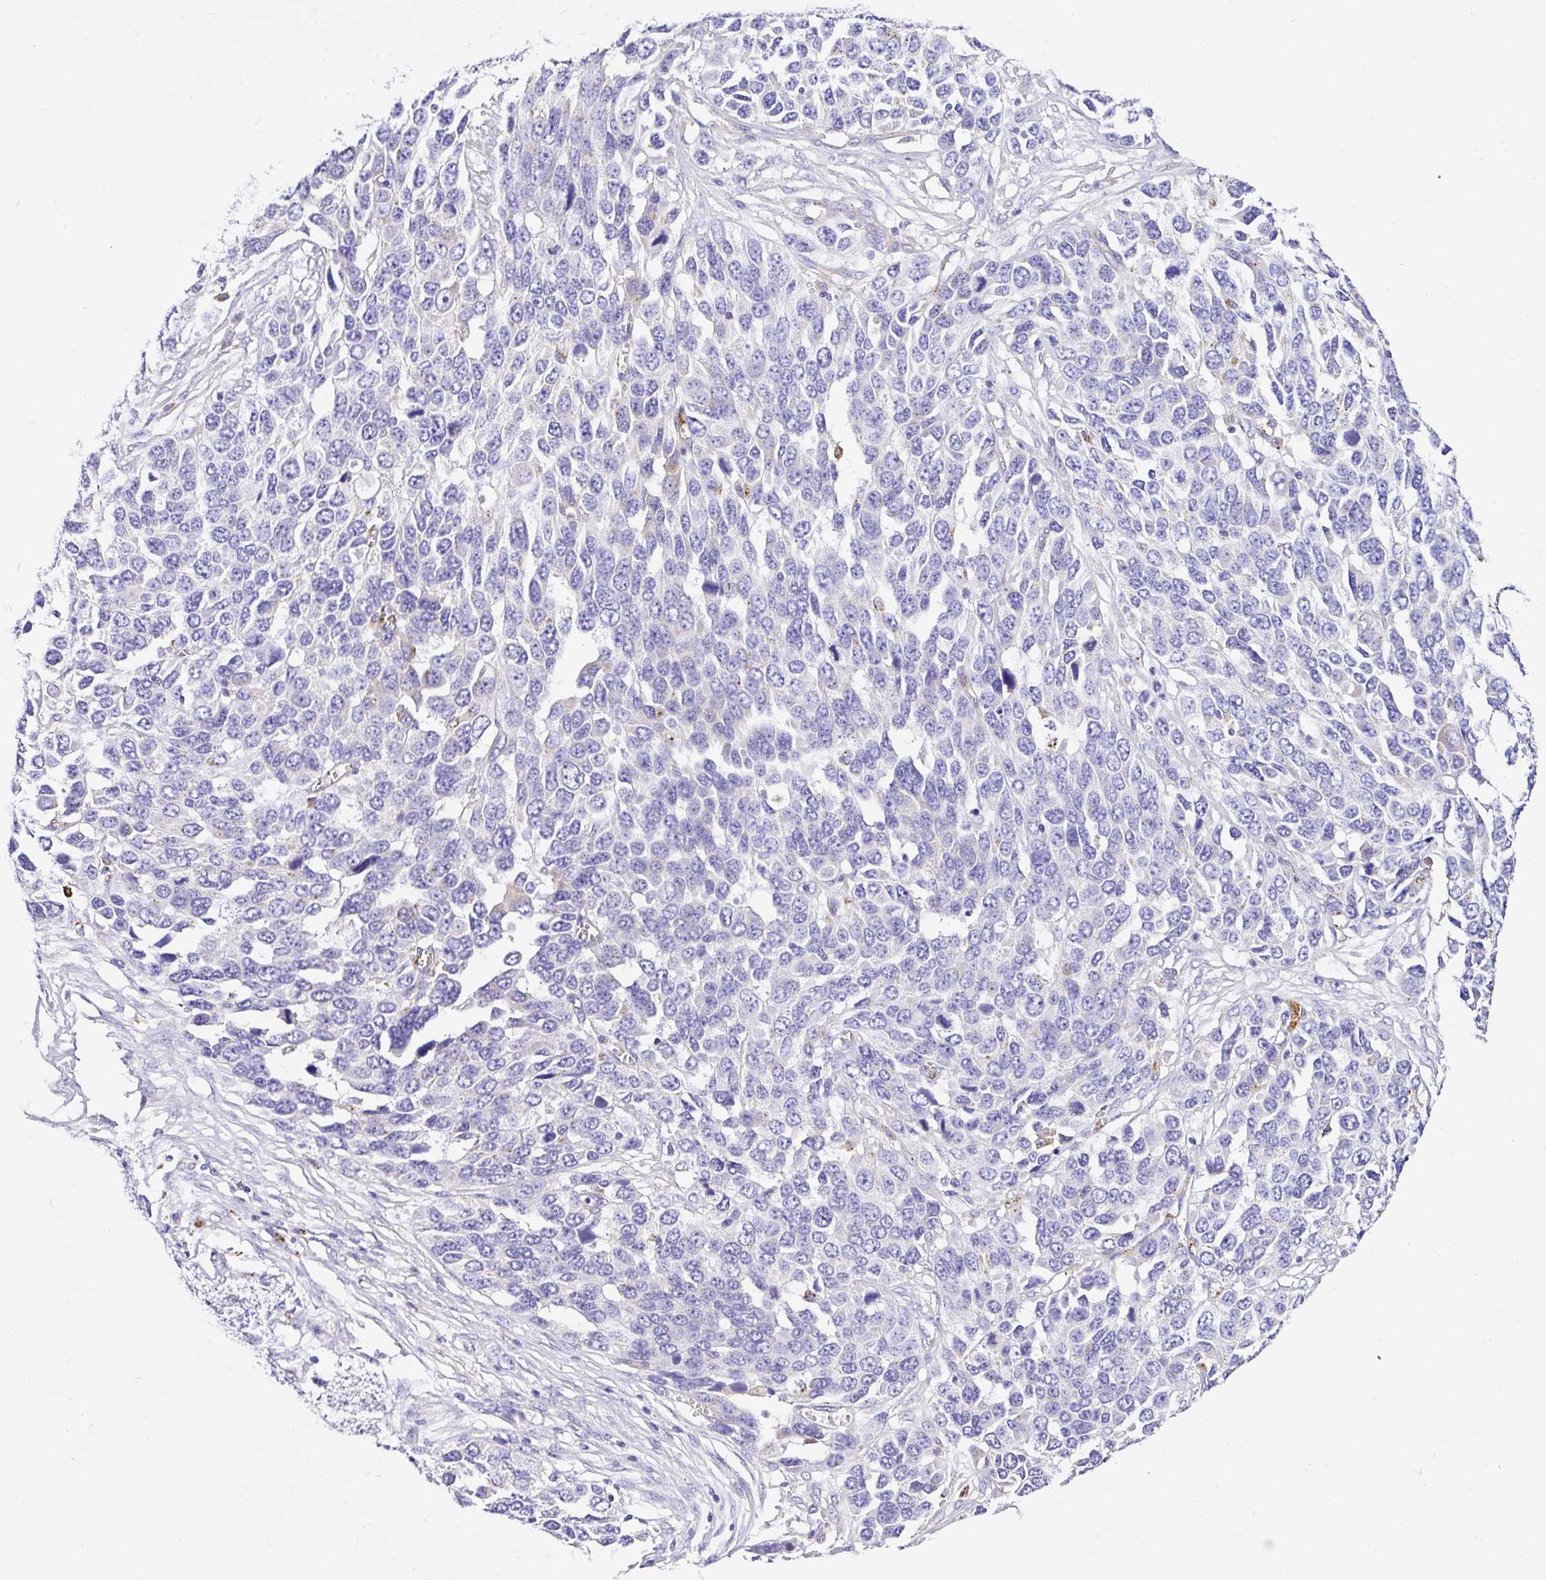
{"staining": {"intensity": "negative", "quantity": "none", "location": "none"}, "tissue": "ovarian cancer", "cell_type": "Tumor cells", "image_type": "cancer", "snomed": [{"axis": "morphology", "description": "Cystadenocarcinoma, serous, NOS"}, {"axis": "topography", "description": "Ovary"}], "caption": "Ovarian serous cystadenocarcinoma was stained to show a protein in brown. There is no significant positivity in tumor cells.", "gene": "CCDC142", "patient": {"sex": "female", "age": 76}}